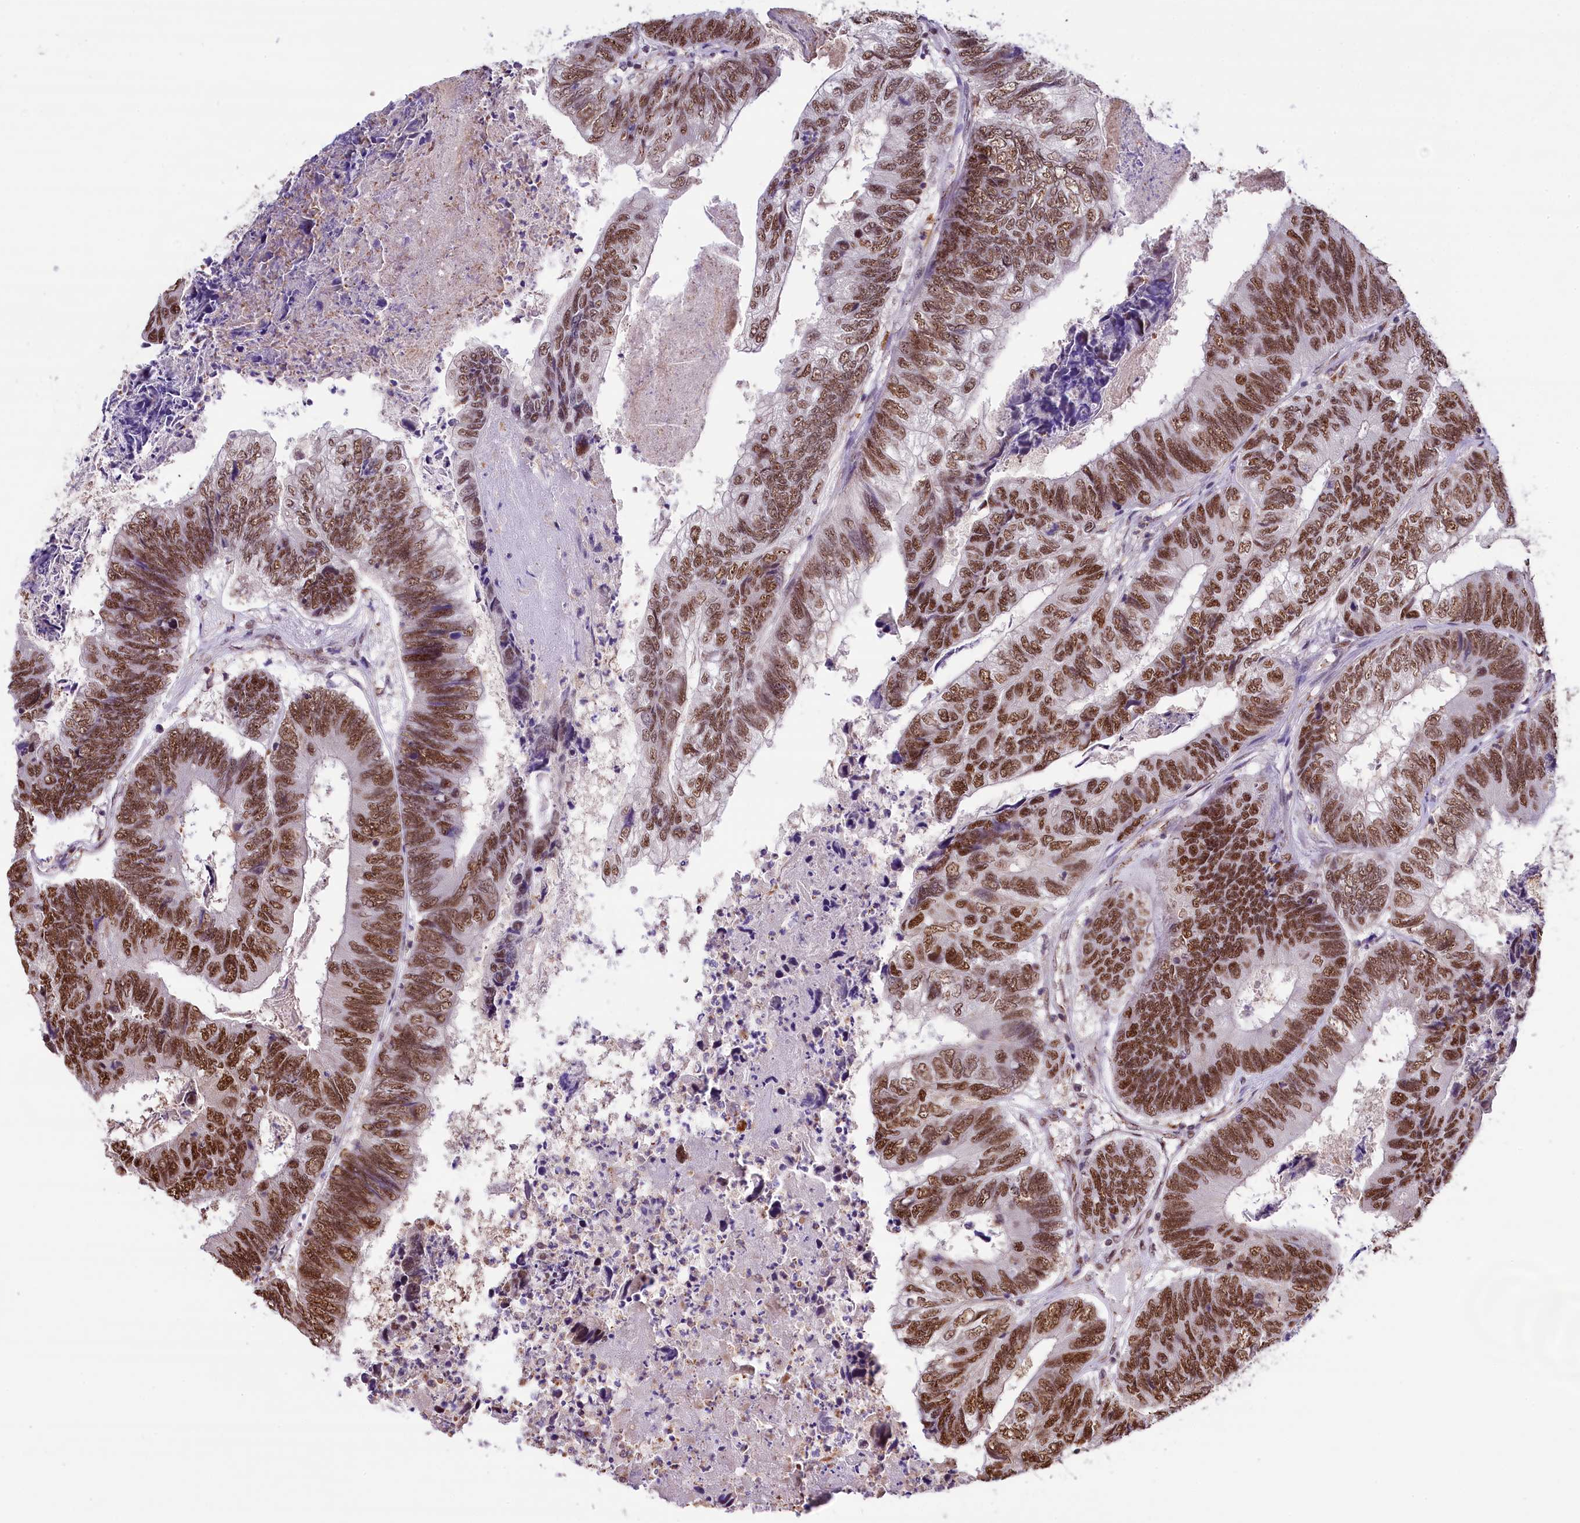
{"staining": {"intensity": "moderate", "quantity": ">75%", "location": "nuclear"}, "tissue": "colorectal cancer", "cell_type": "Tumor cells", "image_type": "cancer", "snomed": [{"axis": "morphology", "description": "Adenocarcinoma, NOS"}, {"axis": "topography", "description": "Colon"}], "caption": "A medium amount of moderate nuclear expression is identified in approximately >75% of tumor cells in colorectal adenocarcinoma tissue.", "gene": "MRPL54", "patient": {"sex": "female", "age": 67}}